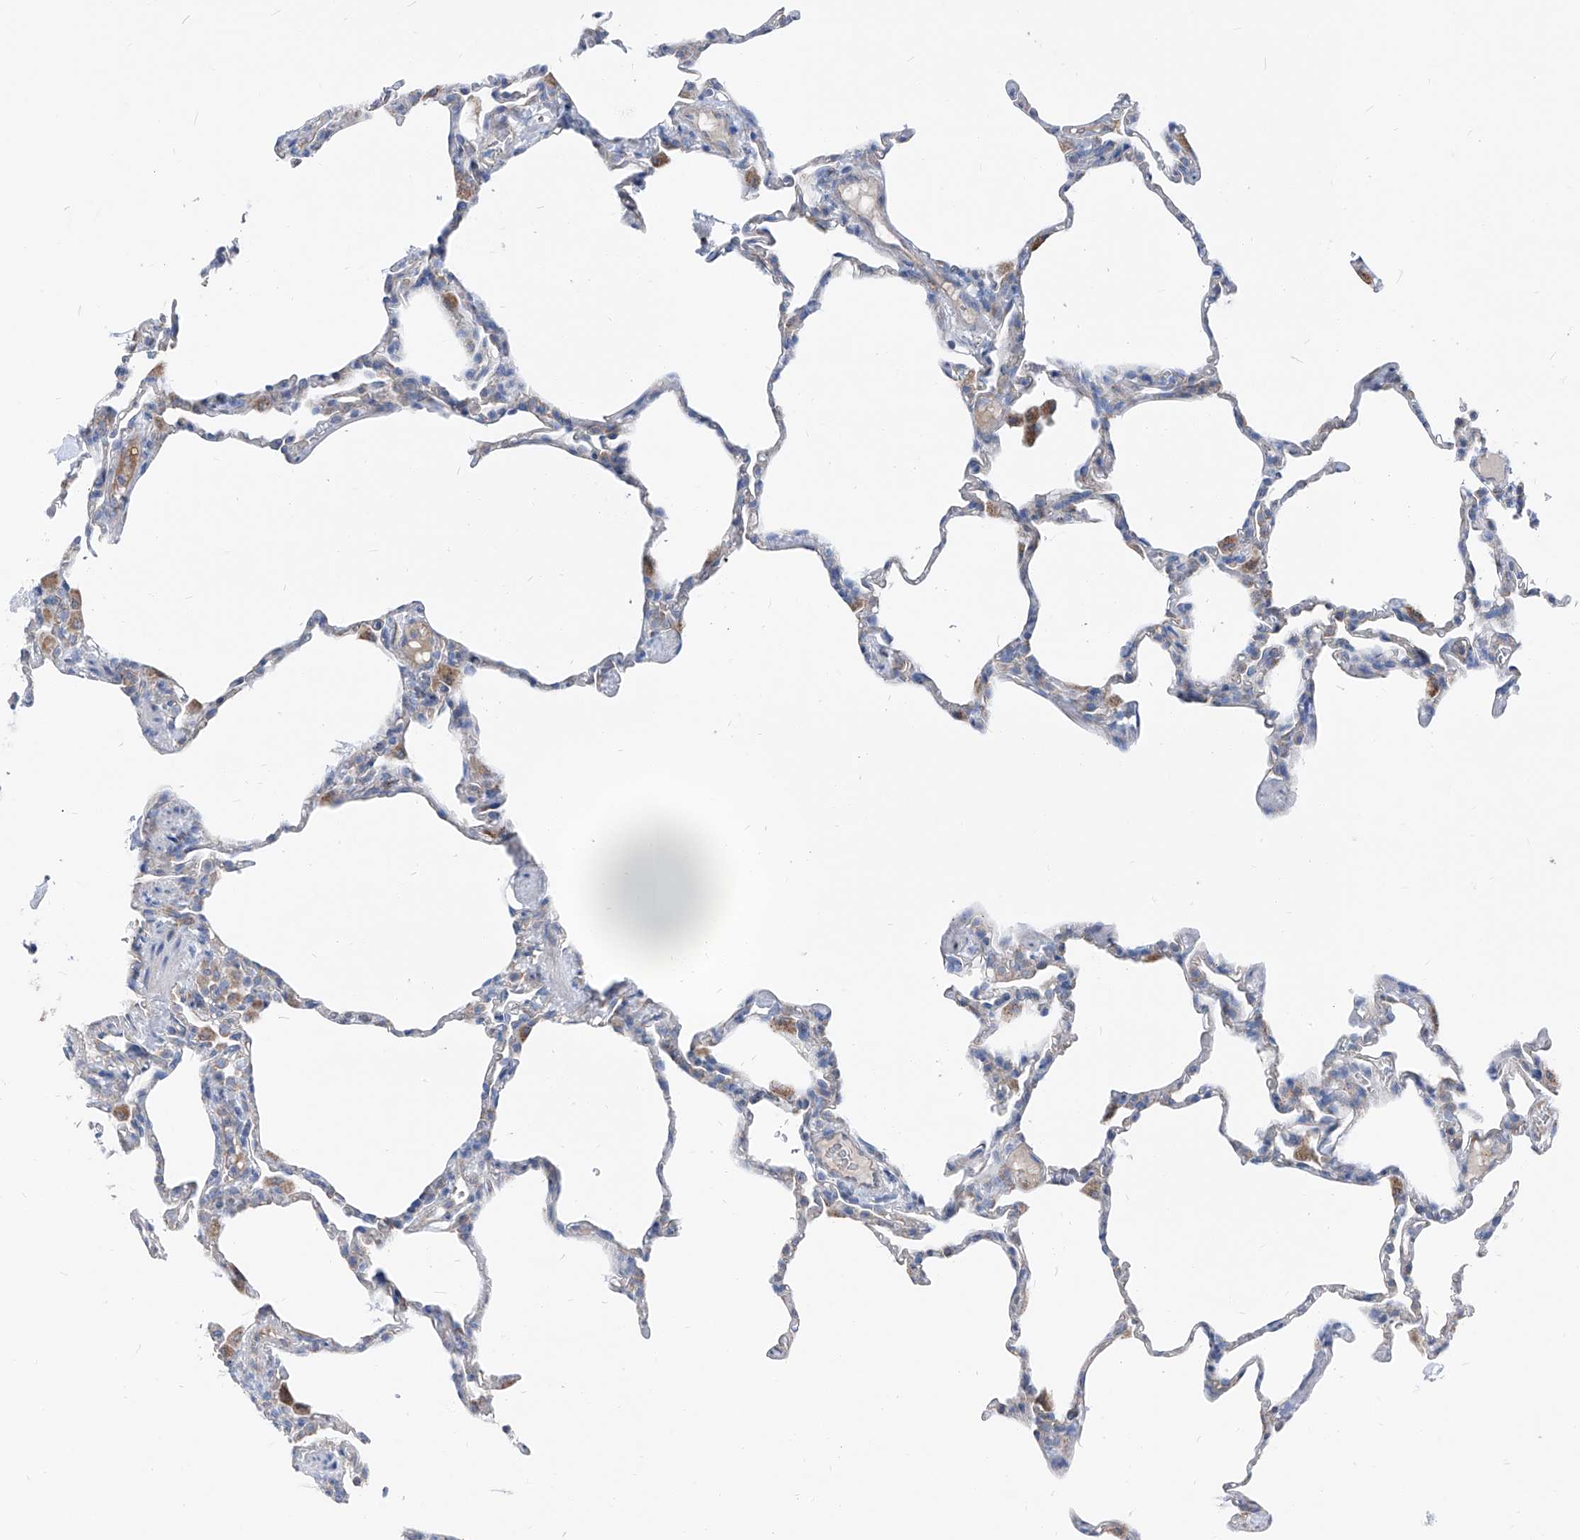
{"staining": {"intensity": "negative", "quantity": "none", "location": "none"}, "tissue": "lung", "cell_type": "Alveolar cells", "image_type": "normal", "snomed": [{"axis": "morphology", "description": "Normal tissue, NOS"}, {"axis": "topography", "description": "Lung"}], "caption": "DAB (3,3'-diaminobenzidine) immunohistochemical staining of normal human lung exhibits no significant expression in alveolar cells. Brightfield microscopy of IHC stained with DAB (3,3'-diaminobenzidine) (brown) and hematoxylin (blue), captured at high magnification.", "gene": "AGPS", "patient": {"sex": "male", "age": 20}}